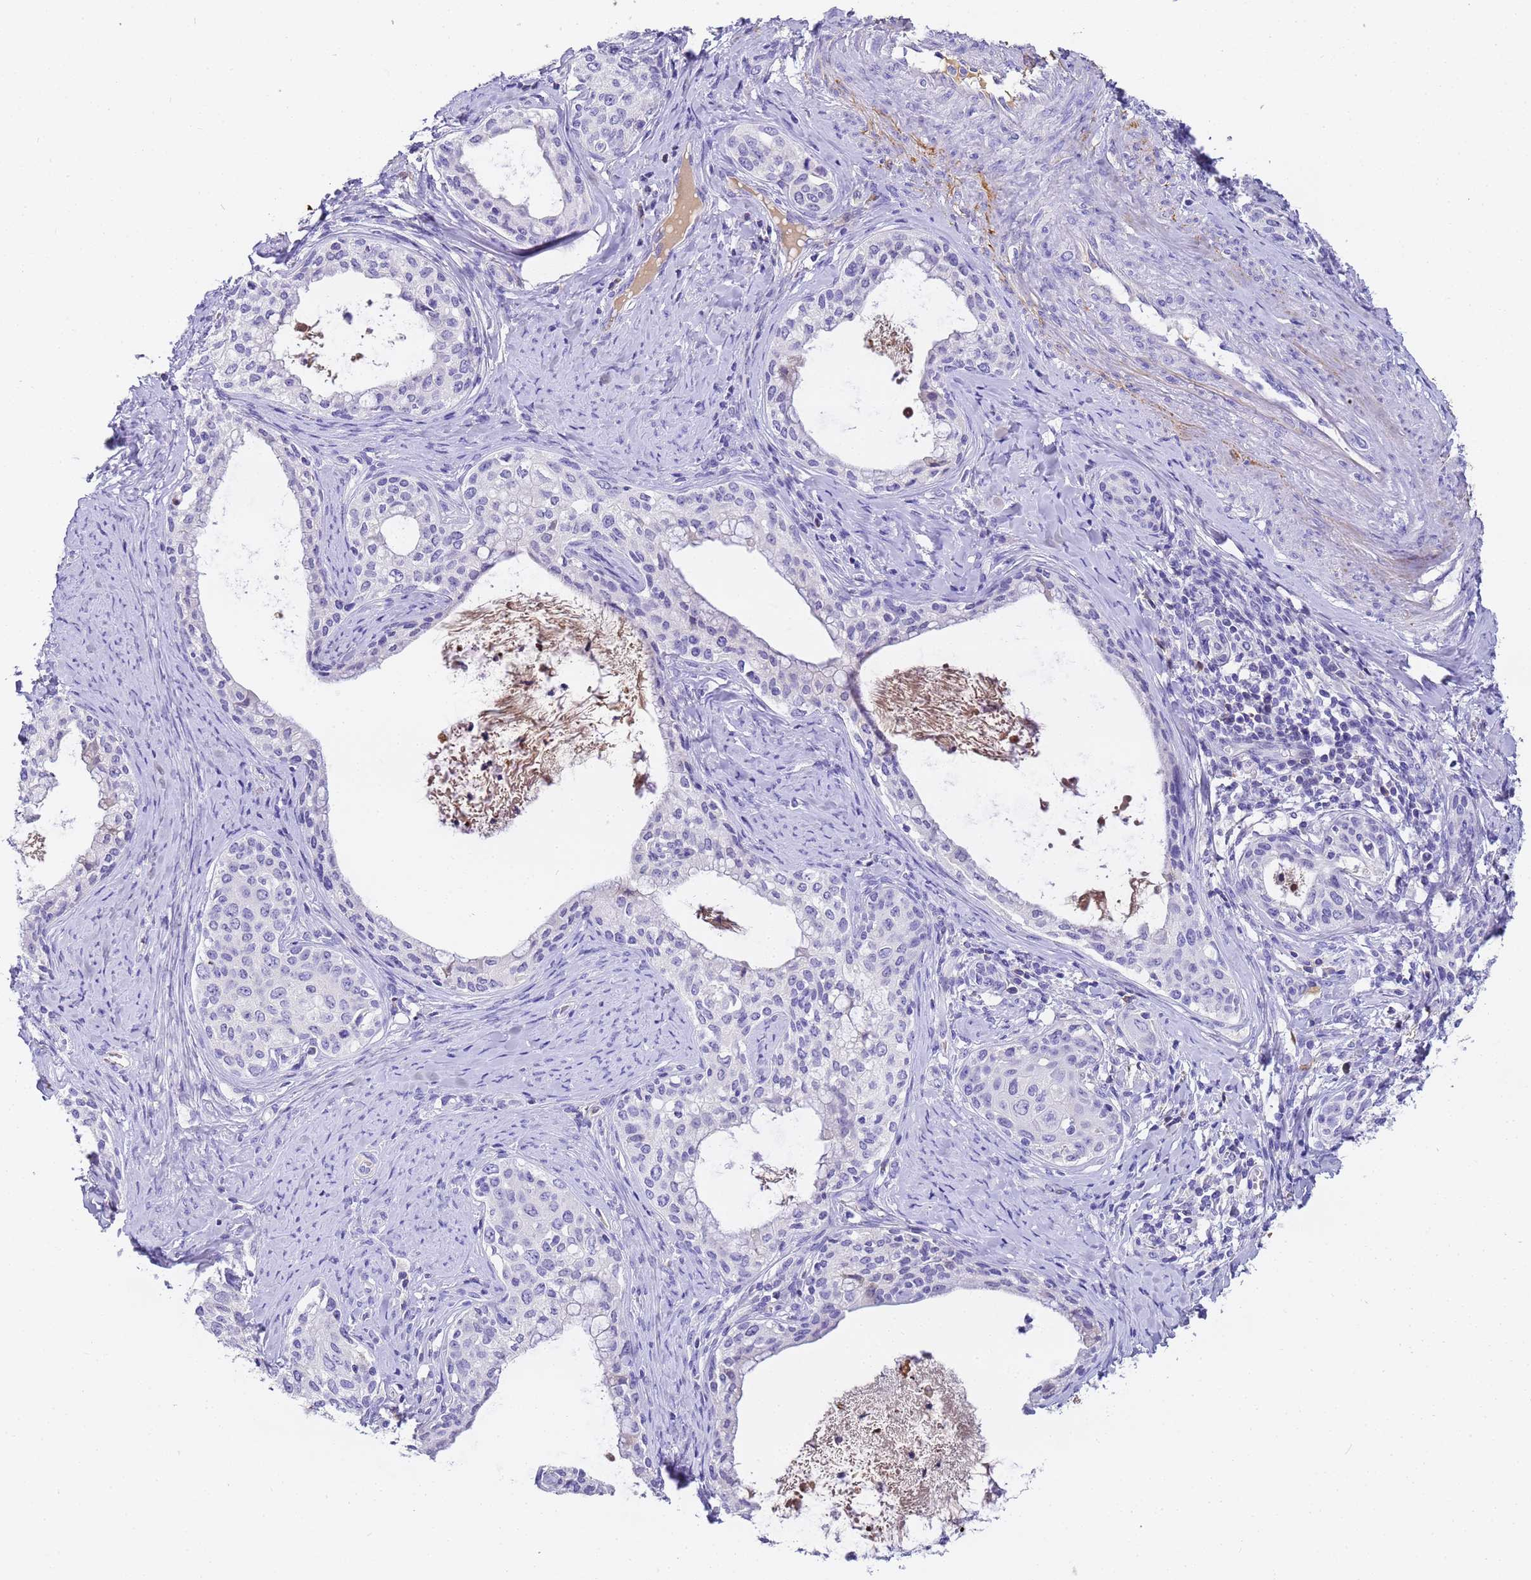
{"staining": {"intensity": "negative", "quantity": "none", "location": "none"}, "tissue": "cervical cancer", "cell_type": "Tumor cells", "image_type": "cancer", "snomed": [{"axis": "morphology", "description": "Squamous cell carcinoma, NOS"}, {"axis": "morphology", "description": "Adenocarcinoma, NOS"}, {"axis": "topography", "description": "Cervix"}], "caption": "This is a photomicrograph of immunohistochemistry (IHC) staining of cervical cancer, which shows no positivity in tumor cells. (Immunohistochemistry (ihc), brightfield microscopy, high magnification).", "gene": "CFHR2", "patient": {"sex": "female", "age": 52}}